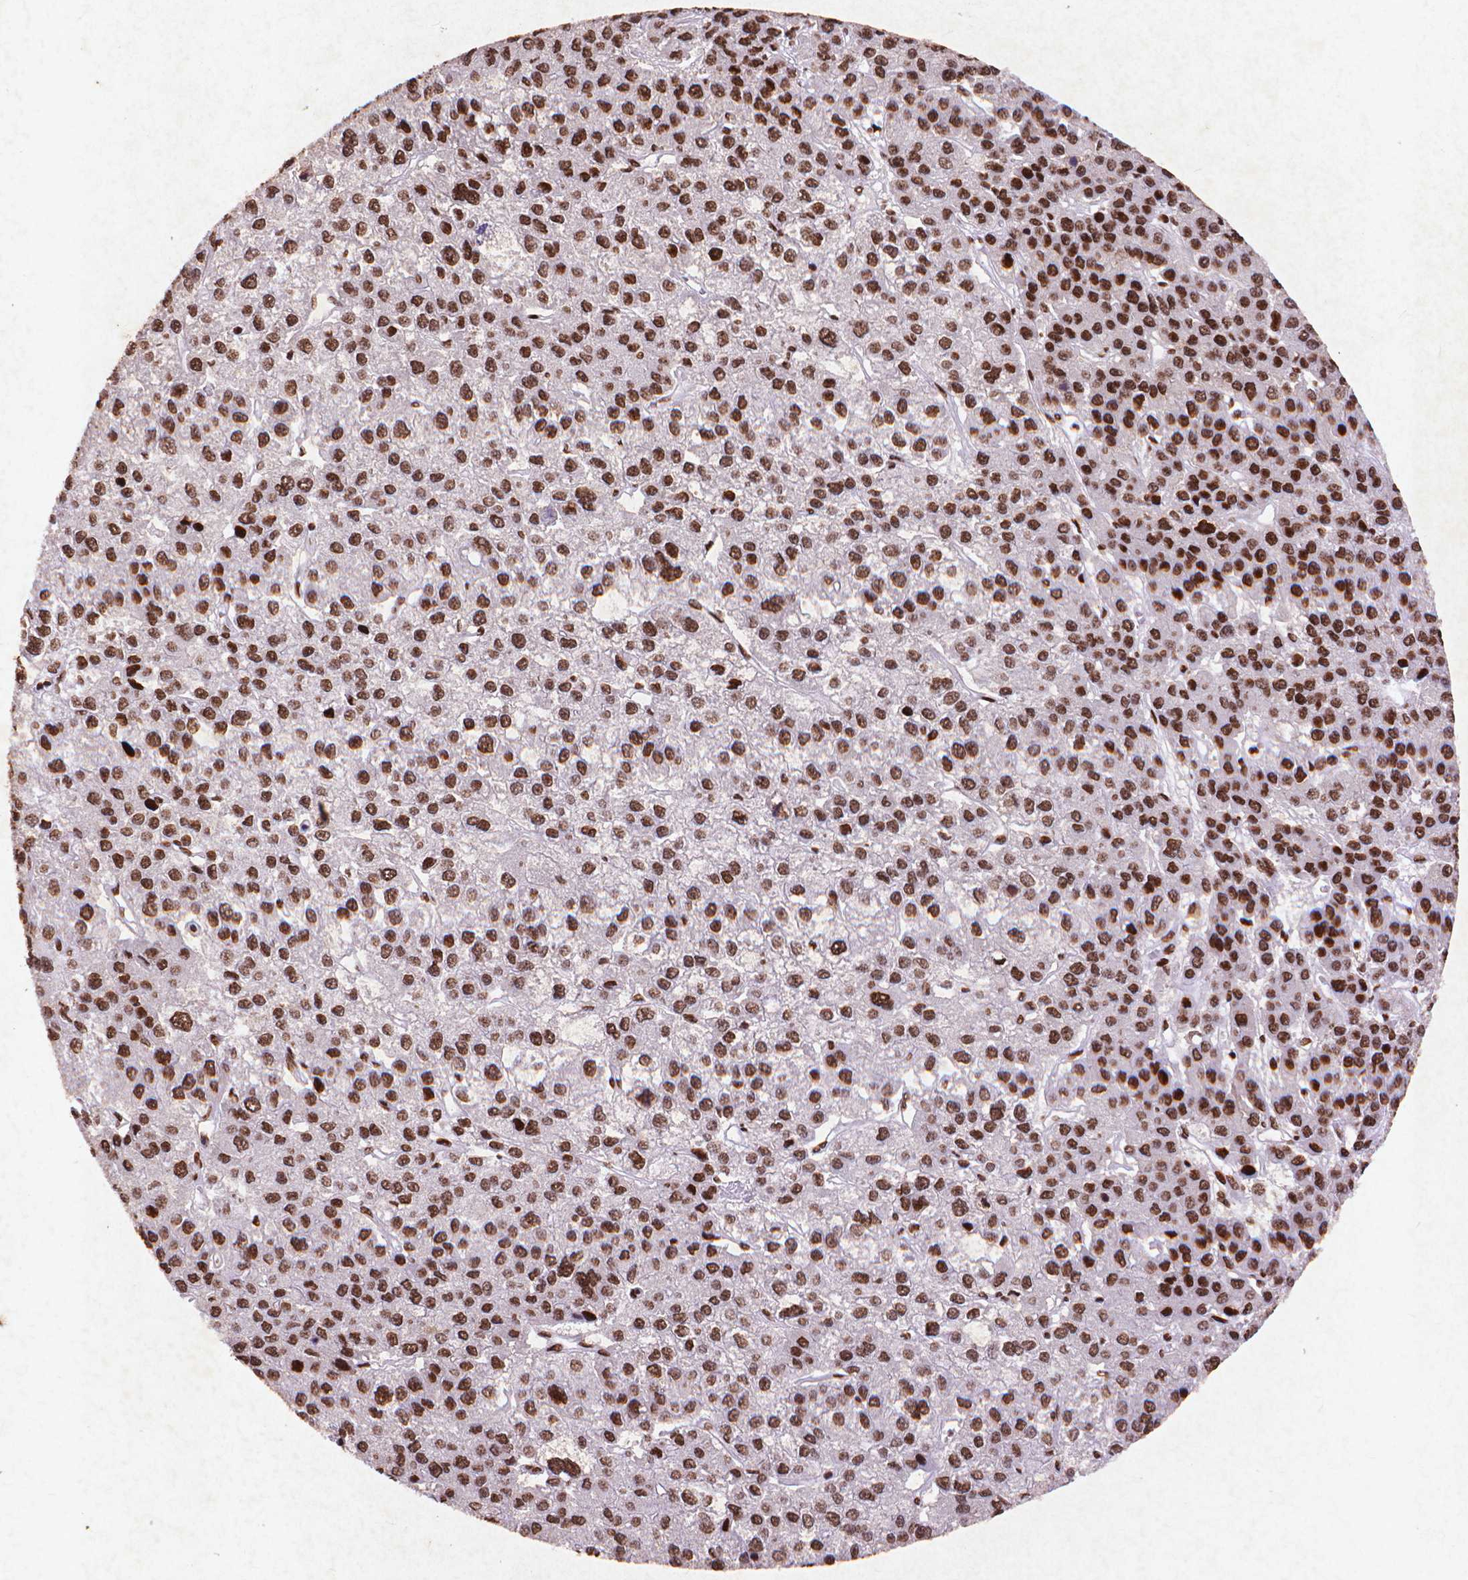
{"staining": {"intensity": "strong", "quantity": ">75%", "location": "nuclear"}, "tissue": "liver cancer", "cell_type": "Tumor cells", "image_type": "cancer", "snomed": [{"axis": "morphology", "description": "Carcinoma, Hepatocellular, NOS"}, {"axis": "topography", "description": "Liver"}], "caption": "This image exhibits immunohistochemistry staining of liver cancer (hepatocellular carcinoma), with high strong nuclear expression in approximately >75% of tumor cells.", "gene": "CITED2", "patient": {"sex": "female", "age": 41}}